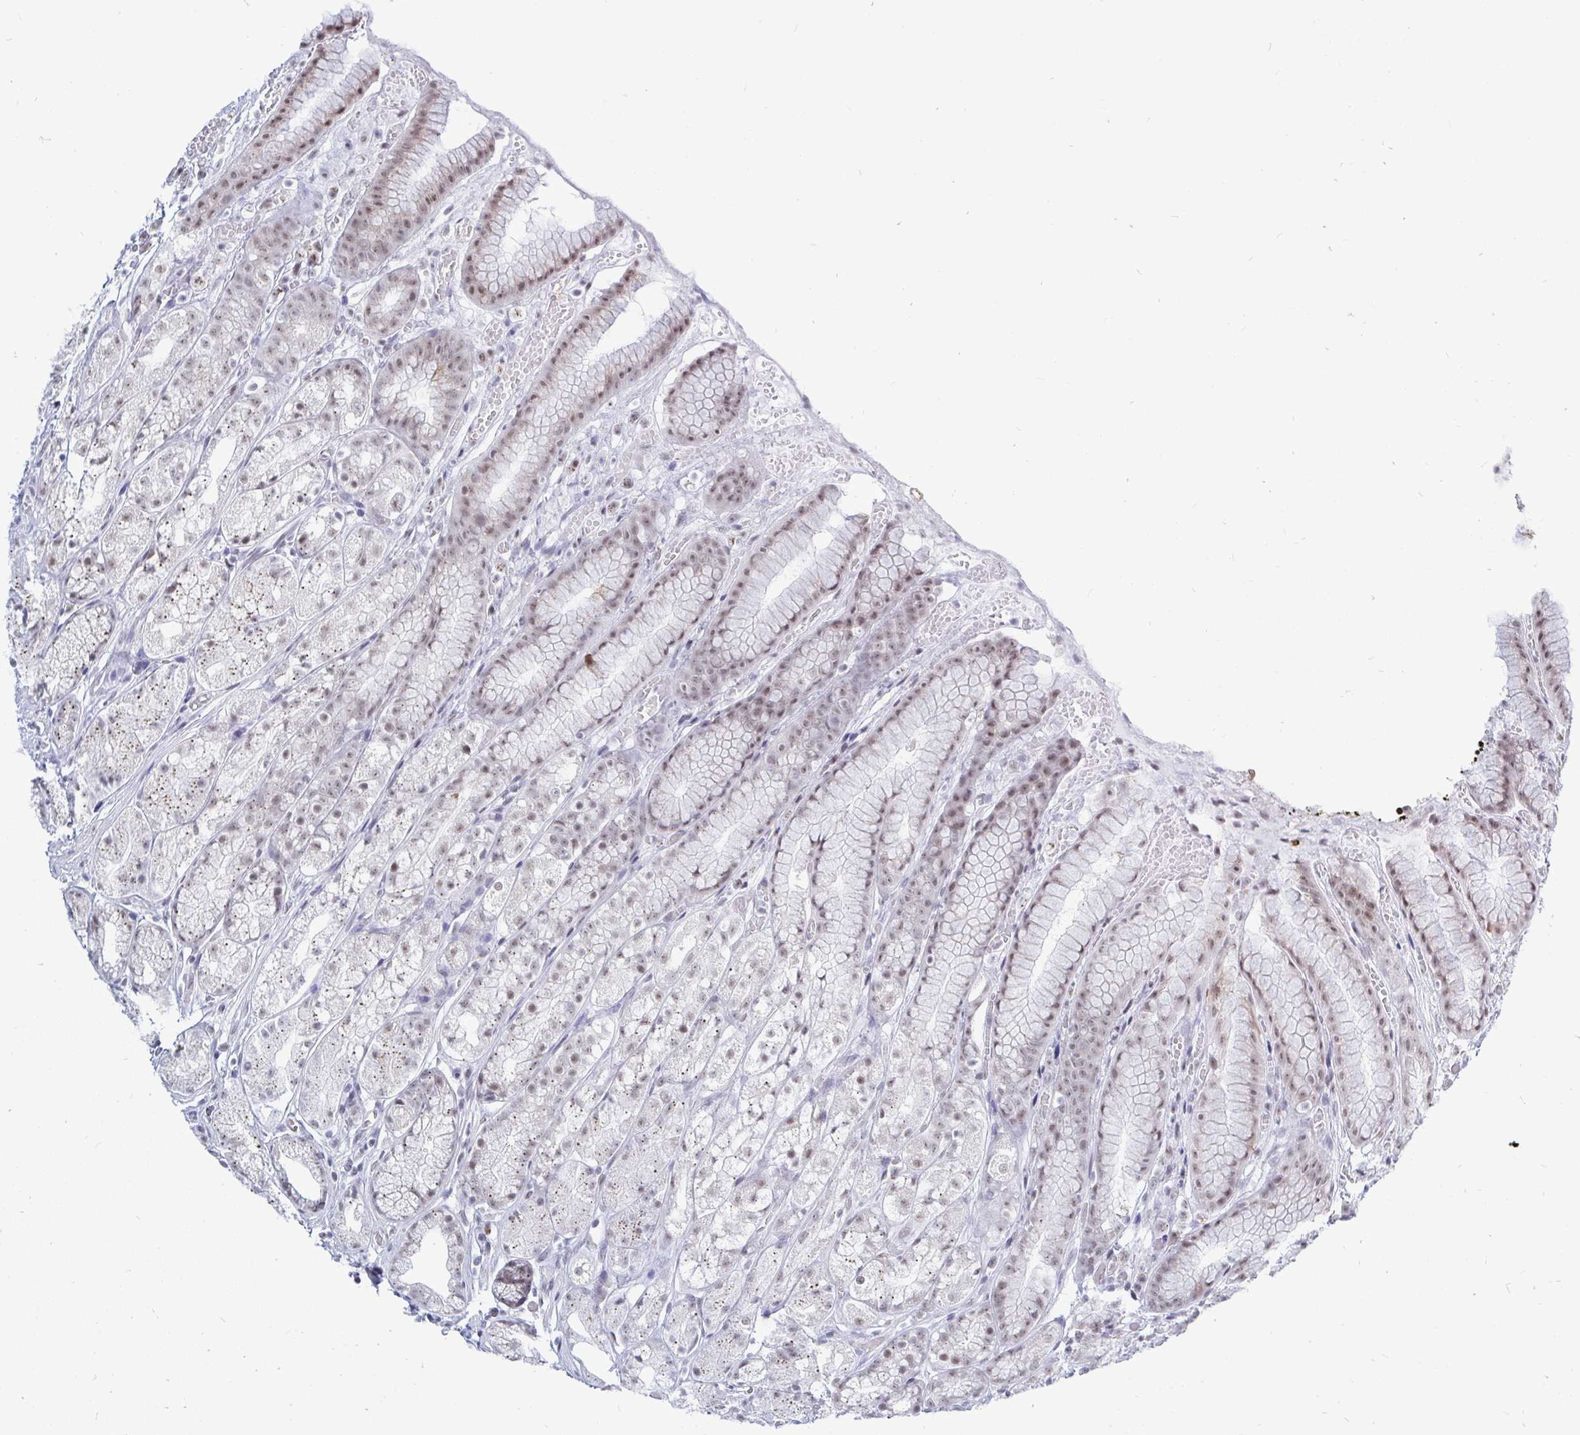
{"staining": {"intensity": "weak", "quantity": ">75%", "location": "nuclear"}, "tissue": "stomach", "cell_type": "Glandular cells", "image_type": "normal", "snomed": [{"axis": "morphology", "description": "Normal tissue, NOS"}, {"axis": "topography", "description": "Smooth muscle"}, {"axis": "topography", "description": "Stomach"}], "caption": "About >75% of glandular cells in benign human stomach show weak nuclear protein staining as visualized by brown immunohistochemical staining.", "gene": "TRIP12", "patient": {"sex": "male", "age": 70}}